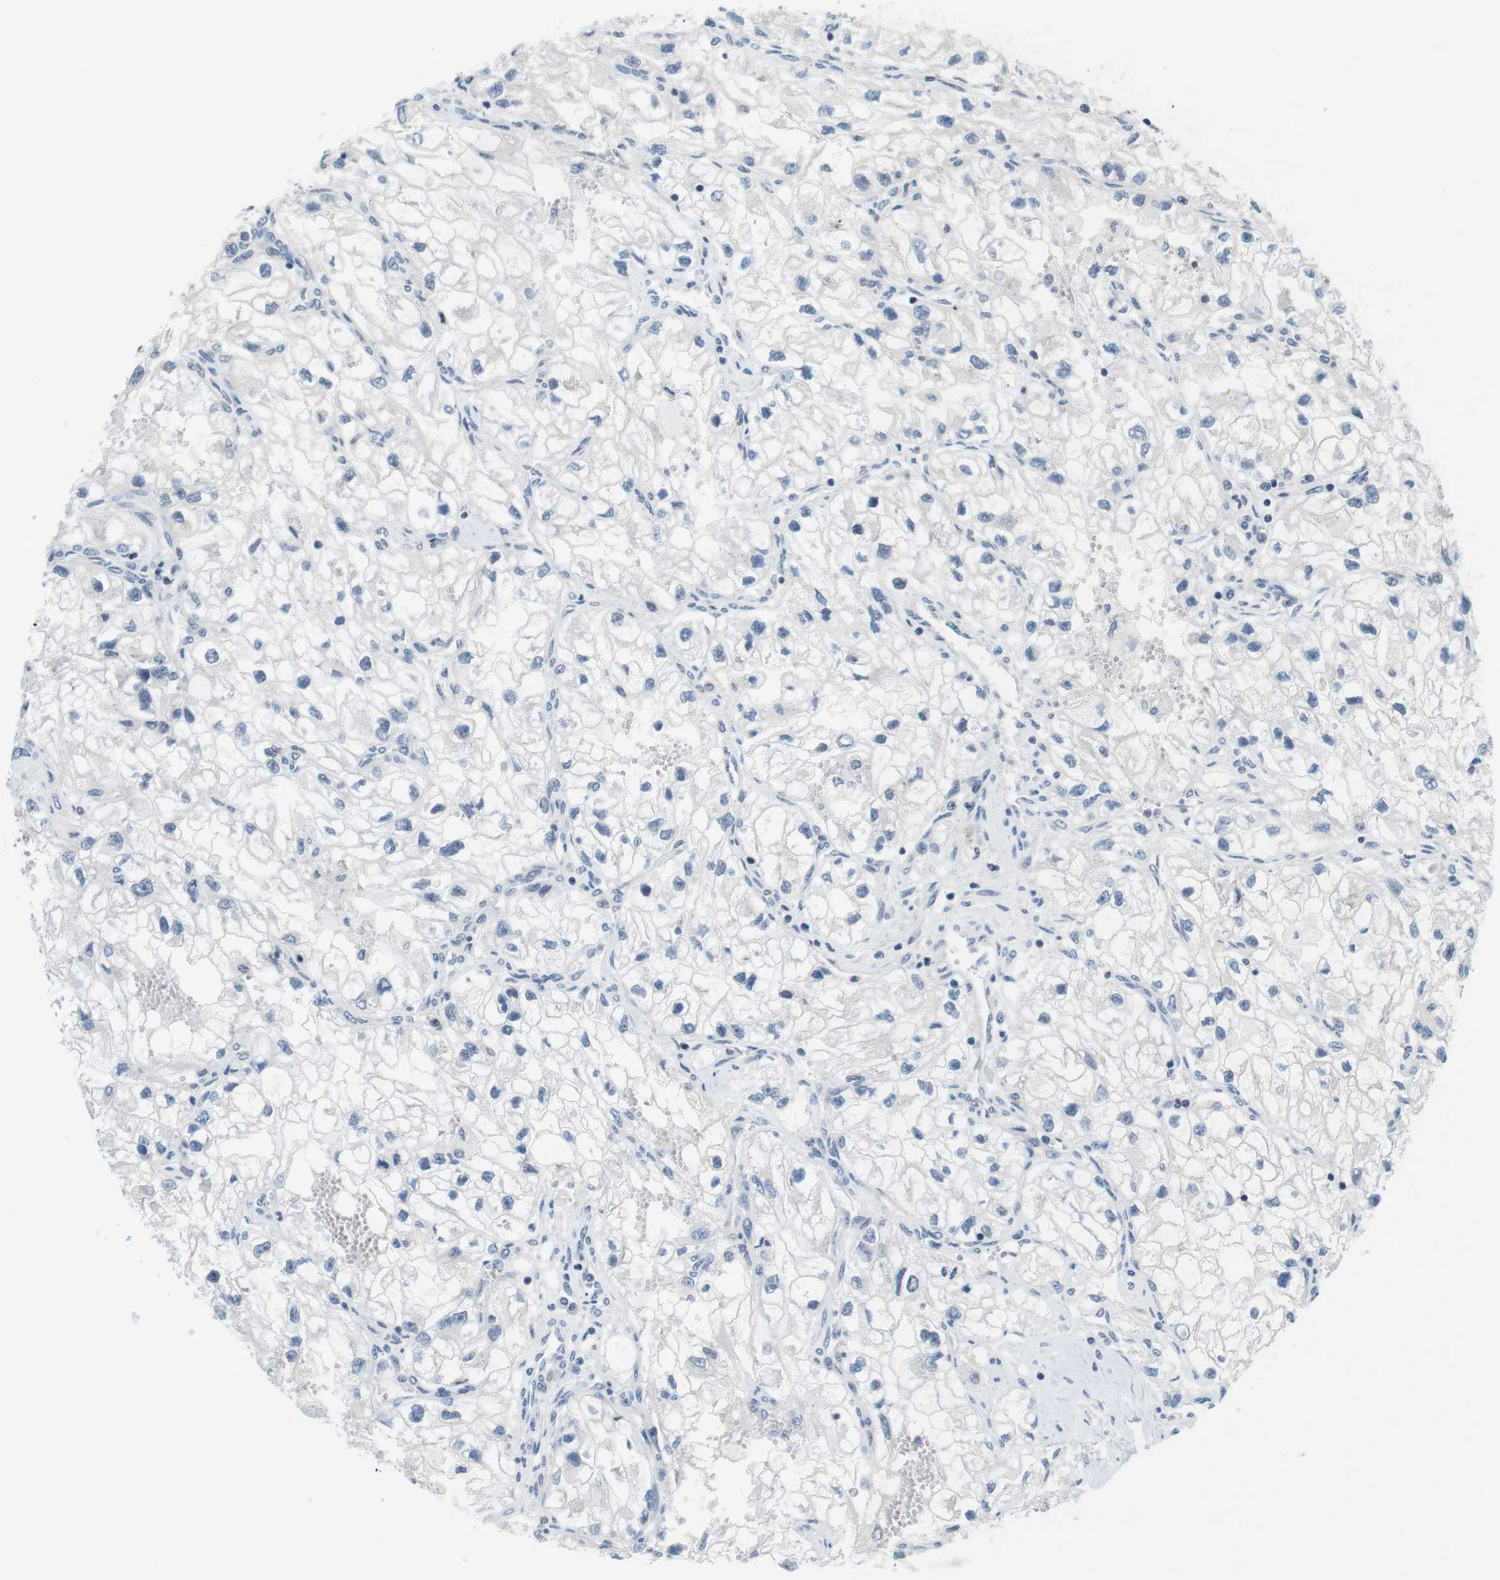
{"staining": {"intensity": "negative", "quantity": "none", "location": "none"}, "tissue": "renal cancer", "cell_type": "Tumor cells", "image_type": "cancer", "snomed": [{"axis": "morphology", "description": "Adenocarcinoma, NOS"}, {"axis": "topography", "description": "Kidney"}], "caption": "Image shows no protein positivity in tumor cells of renal adenocarcinoma tissue.", "gene": "NEK4", "patient": {"sex": "female", "age": 70}}